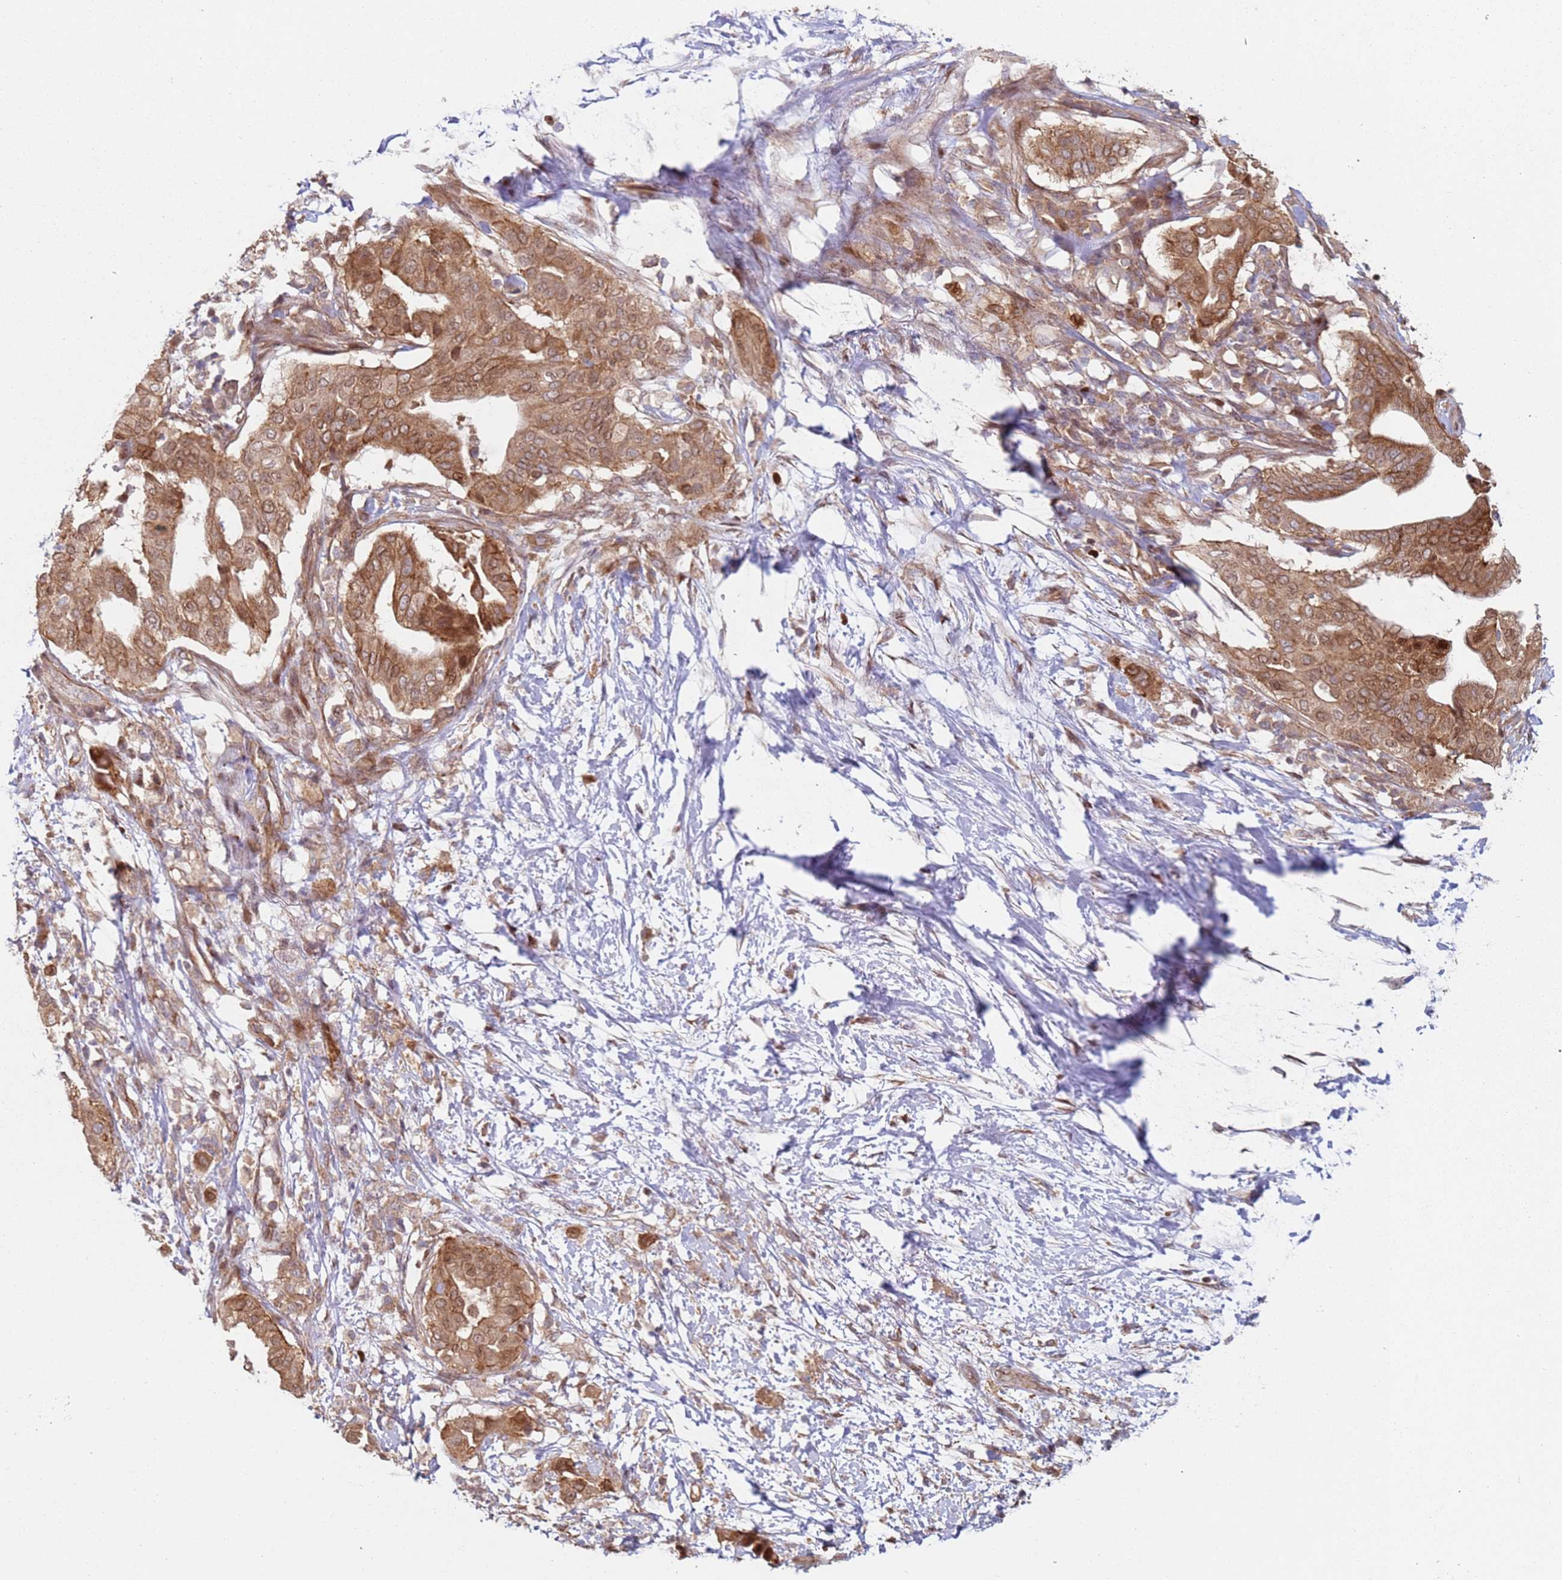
{"staining": {"intensity": "strong", "quantity": ">75%", "location": "cytoplasmic/membranous,nuclear"}, "tissue": "pancreatic cancer", "cell_type": "Tumor cells", "image_type": "cancer", "snomed": [{"axis": "morphology", "description": "Adenocarcinoma, NOS"}, {"axis": "topography", "description": "Pancreas"}], "caption": "Immunohistochemistry (IHC) image of human pancreatic cancer (adenocarcinoma) stained for a protein (brown), which exhibits high levels of strong cytoplasmic/membranous and nuclear positivity in approximately >75% of tumor cells.", "gene": "HNRNPLL", "patient": {"sex": "male", "age": 68}}